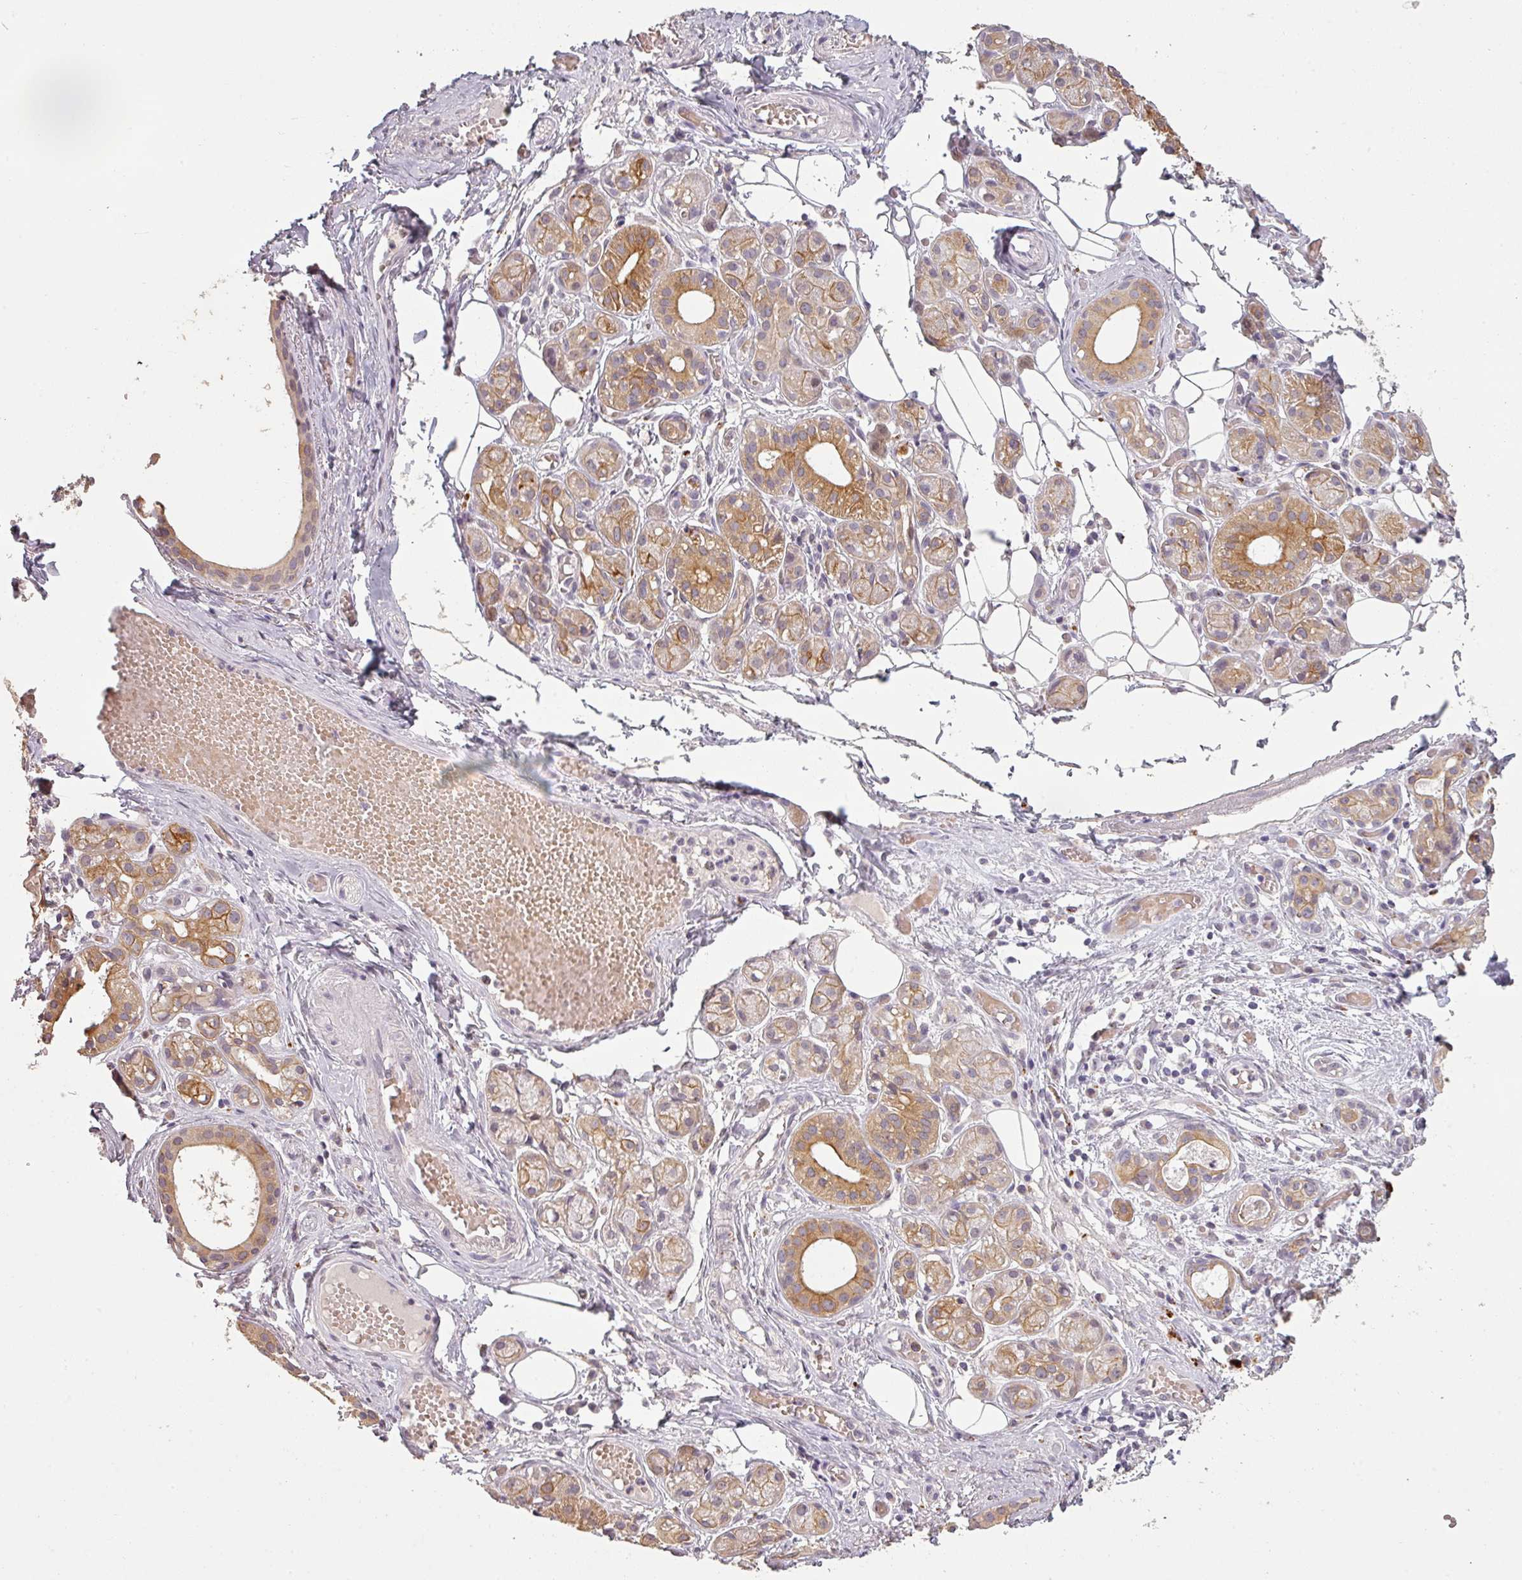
{"staining": {"intensity": "moderate", "quantity": "25%-75%", "location": "cytoplasmic/membranous"}, "tissue": "salivary gland", "cell_type": "Glandular cells", "image_type": "normal", "snomed": [{"axis": "morphology", "description": "Normal tissue, NOS"}, {"axis": "topography", "description": "Salivary gland"}], "caption": "Moderate cytoplasmic/membranous staining is identified in approximately 25%-75% of glandular cells in unremarkable salivary gland.", "gene": "LYPLA1", "patient": {"sex": "male", "age": 82}}